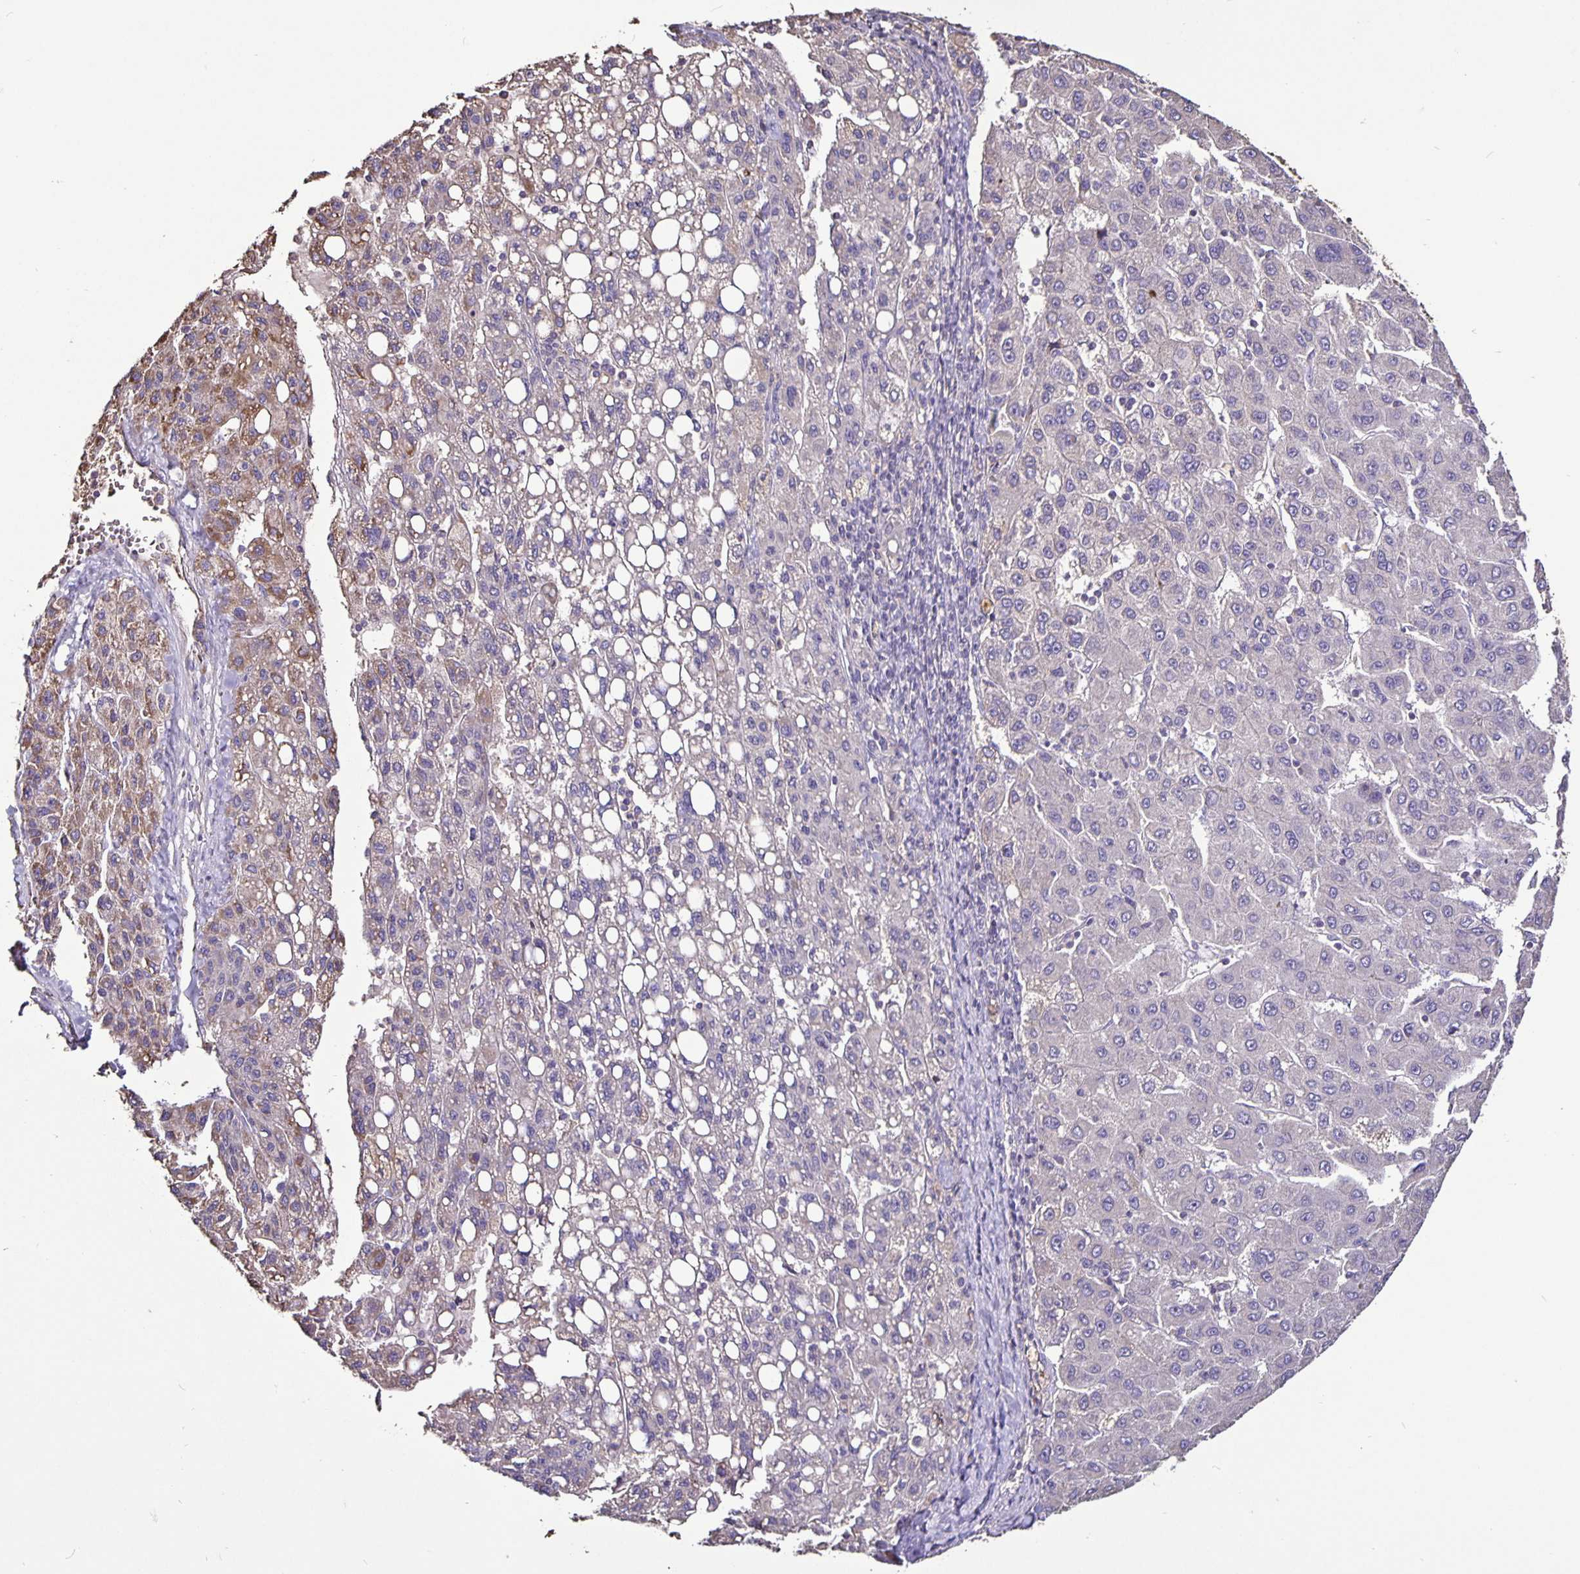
{"staining": {"intensity": "negative", "quantity": "none", "location": "none"}, "tissue": "liver cancer", "cell_type": "Tumor cells", "image_type": "cancer", "snomed": [{"axis": "morphology", "description": "Carcinoma, Hepatocellular, NOS"}, {"axis": "topography", "description": "Liver"}], "caption": "Tumor cells are negative for brown protein staining in liver cancer.", "gene": "FCER1A", "patient": {"sex": "female", "age": 82}}